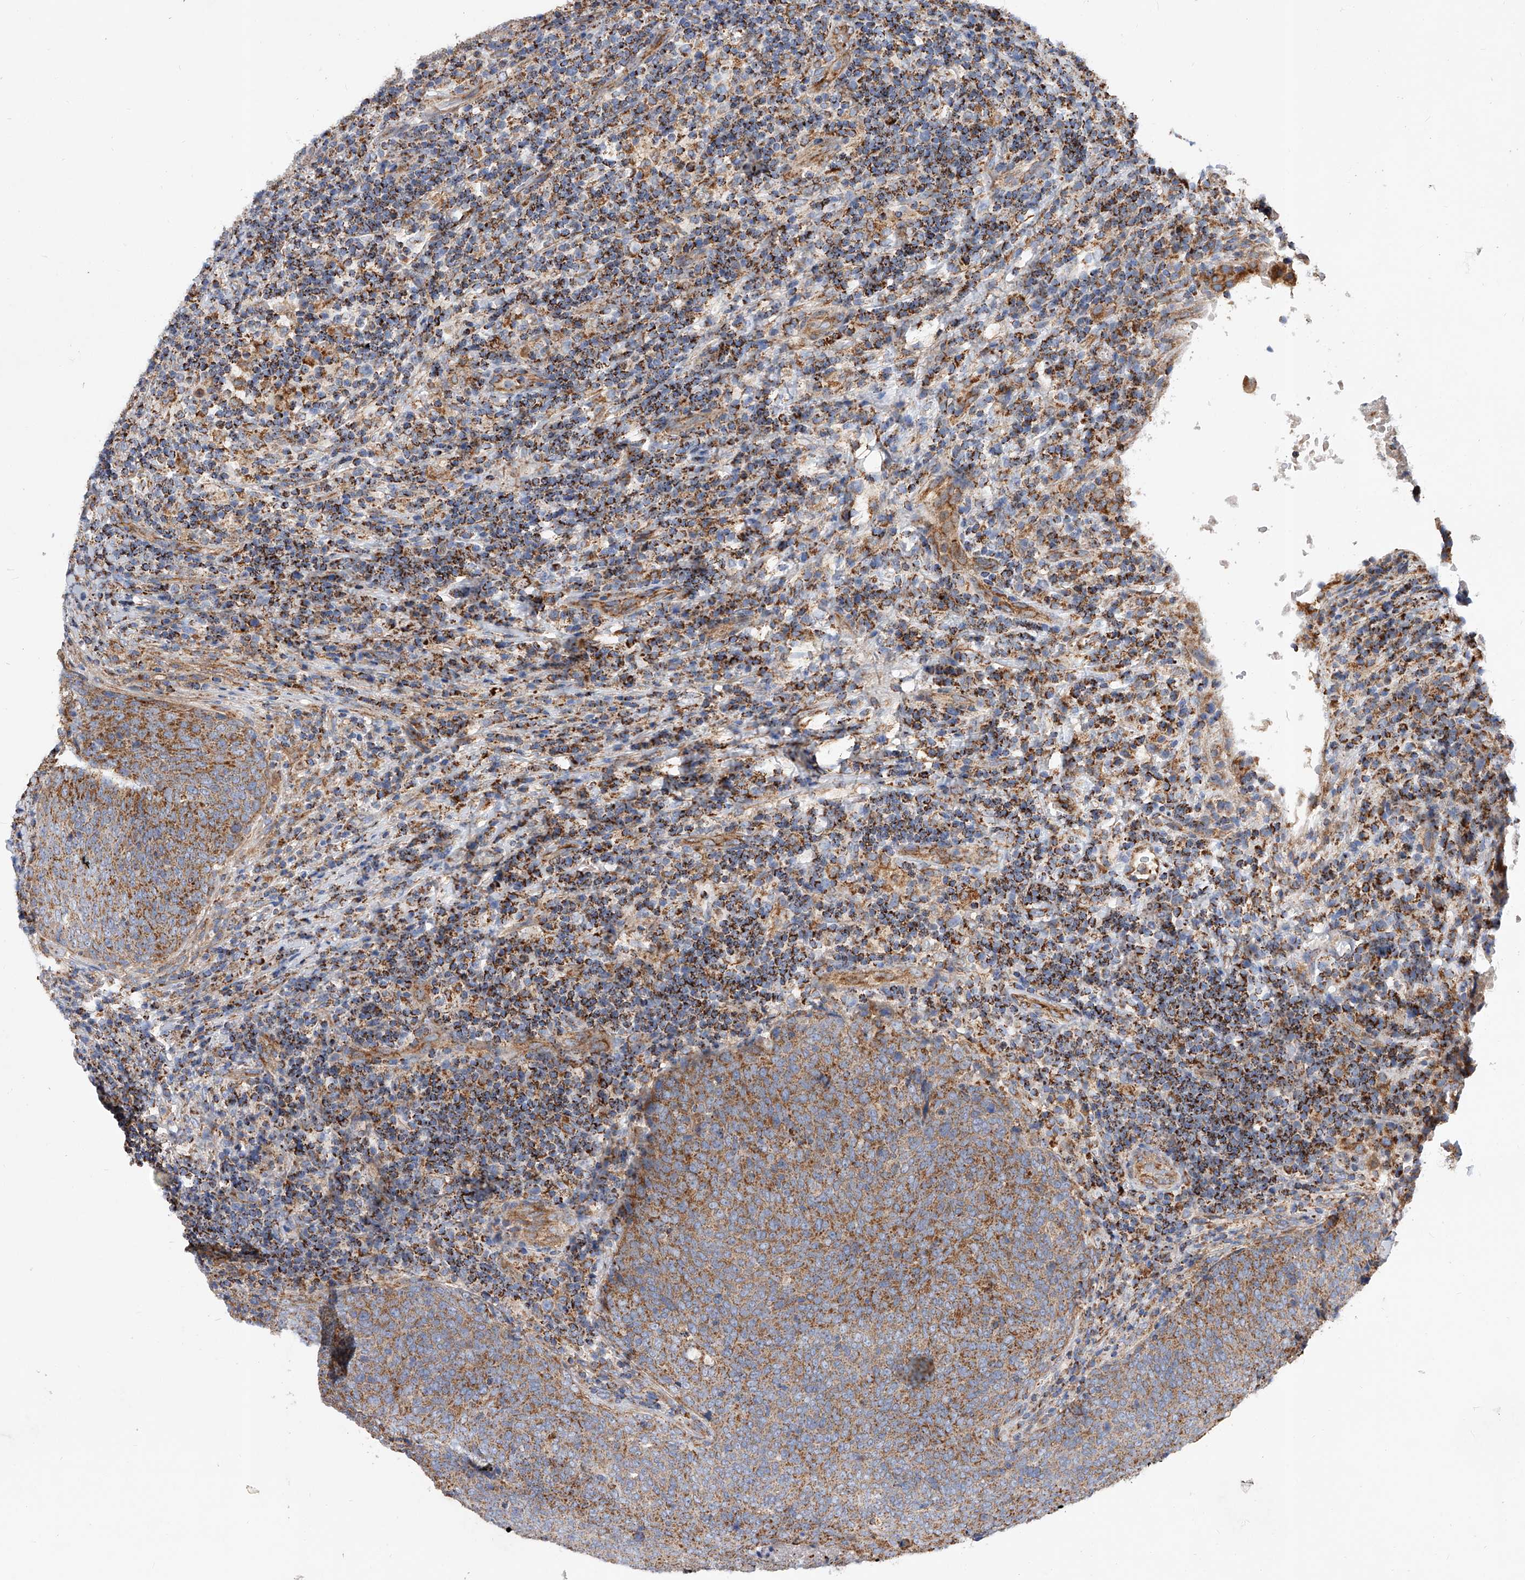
{"staining": {"intensity": "moderate", "quantity": ">75%", "location": "cytoplasmic/membranous"}, "tissue": "head and neck cancer", "cell_type": "Tumor cells", "image_type": "cancer", "snomed": [{"axis": "morphology", "description": "Squamous cell carcinoma, NOS"}, {"axis": "morphology", "description": "Squamous cell carcinoma, metastatic, NOS"}, {"axis": "topography", "description": "Lymph node"}, {"axis": "topography", "description": "Head-Neck"}], "caption": "The photomicrograph reveals staining of metastatic squamous cell carcinoma (head and neck), revealing moderate cytoplasmic/membranous protein expression (brown color) within tumor cells. The protein is shown in brown color, while the nuclei are stained blue.", "gene": "PDSS2", "patient": {"sex": "male", "age": 62}}